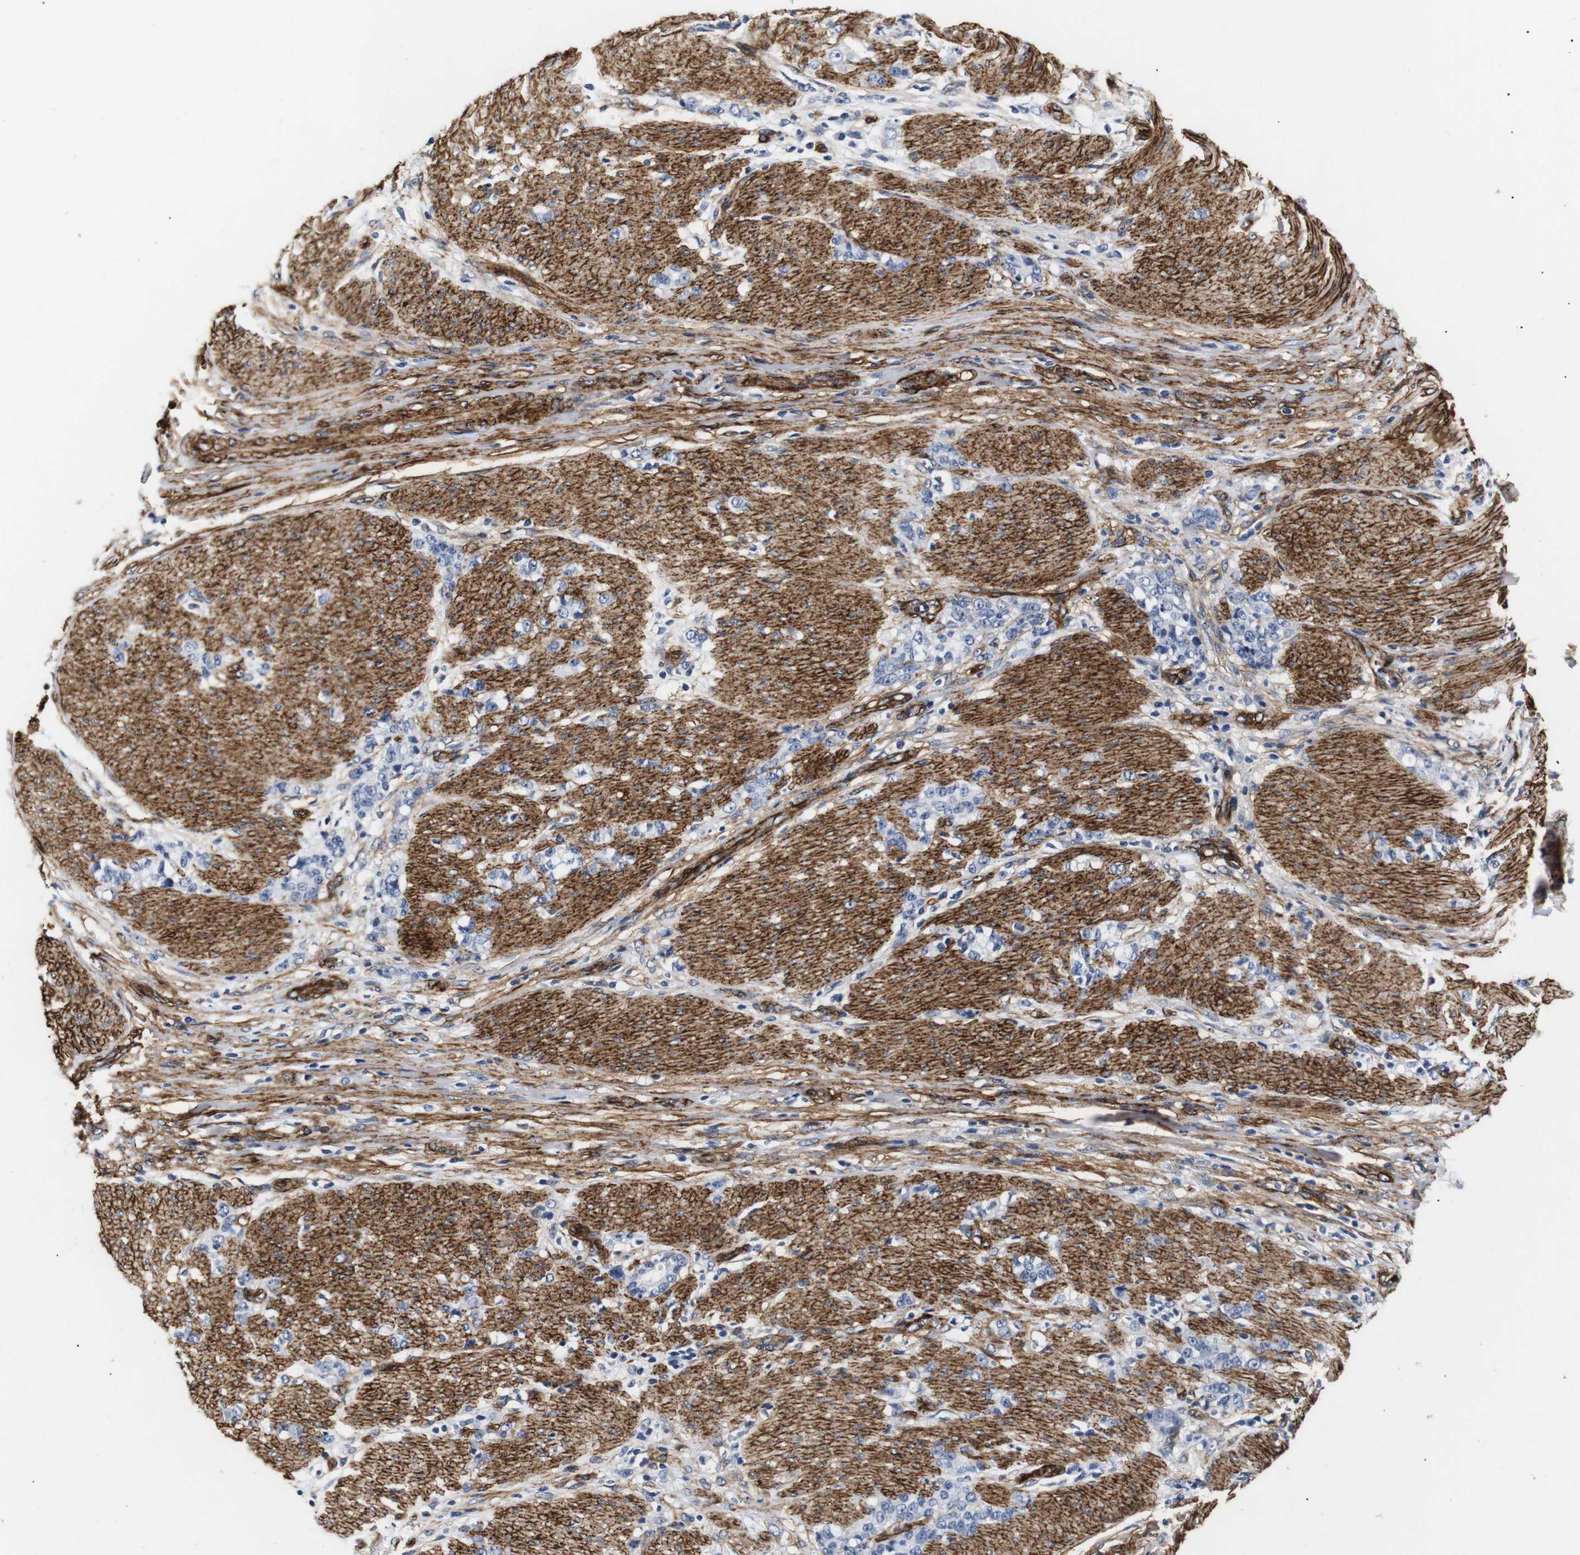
{"staining": {"intensity": "weak", "quantity": "<25%", "location": "cytoplasmic/membranous"}, "tissue": "stomach cancer", "cell_type": "Tumor cells", "image_type": "cancer", "snomed": [{"axis": "morphology", "description": "Adenocarcinoma, NOS"}, {"axis": "topography", "description": "Stomach, lower"}], "caption": "Protein analysis of stomach adenocarcinoma exhibits no significant staining in tumor cells.", "gene": "CAV2", "patient": {"sex": "male", "age": 88}}